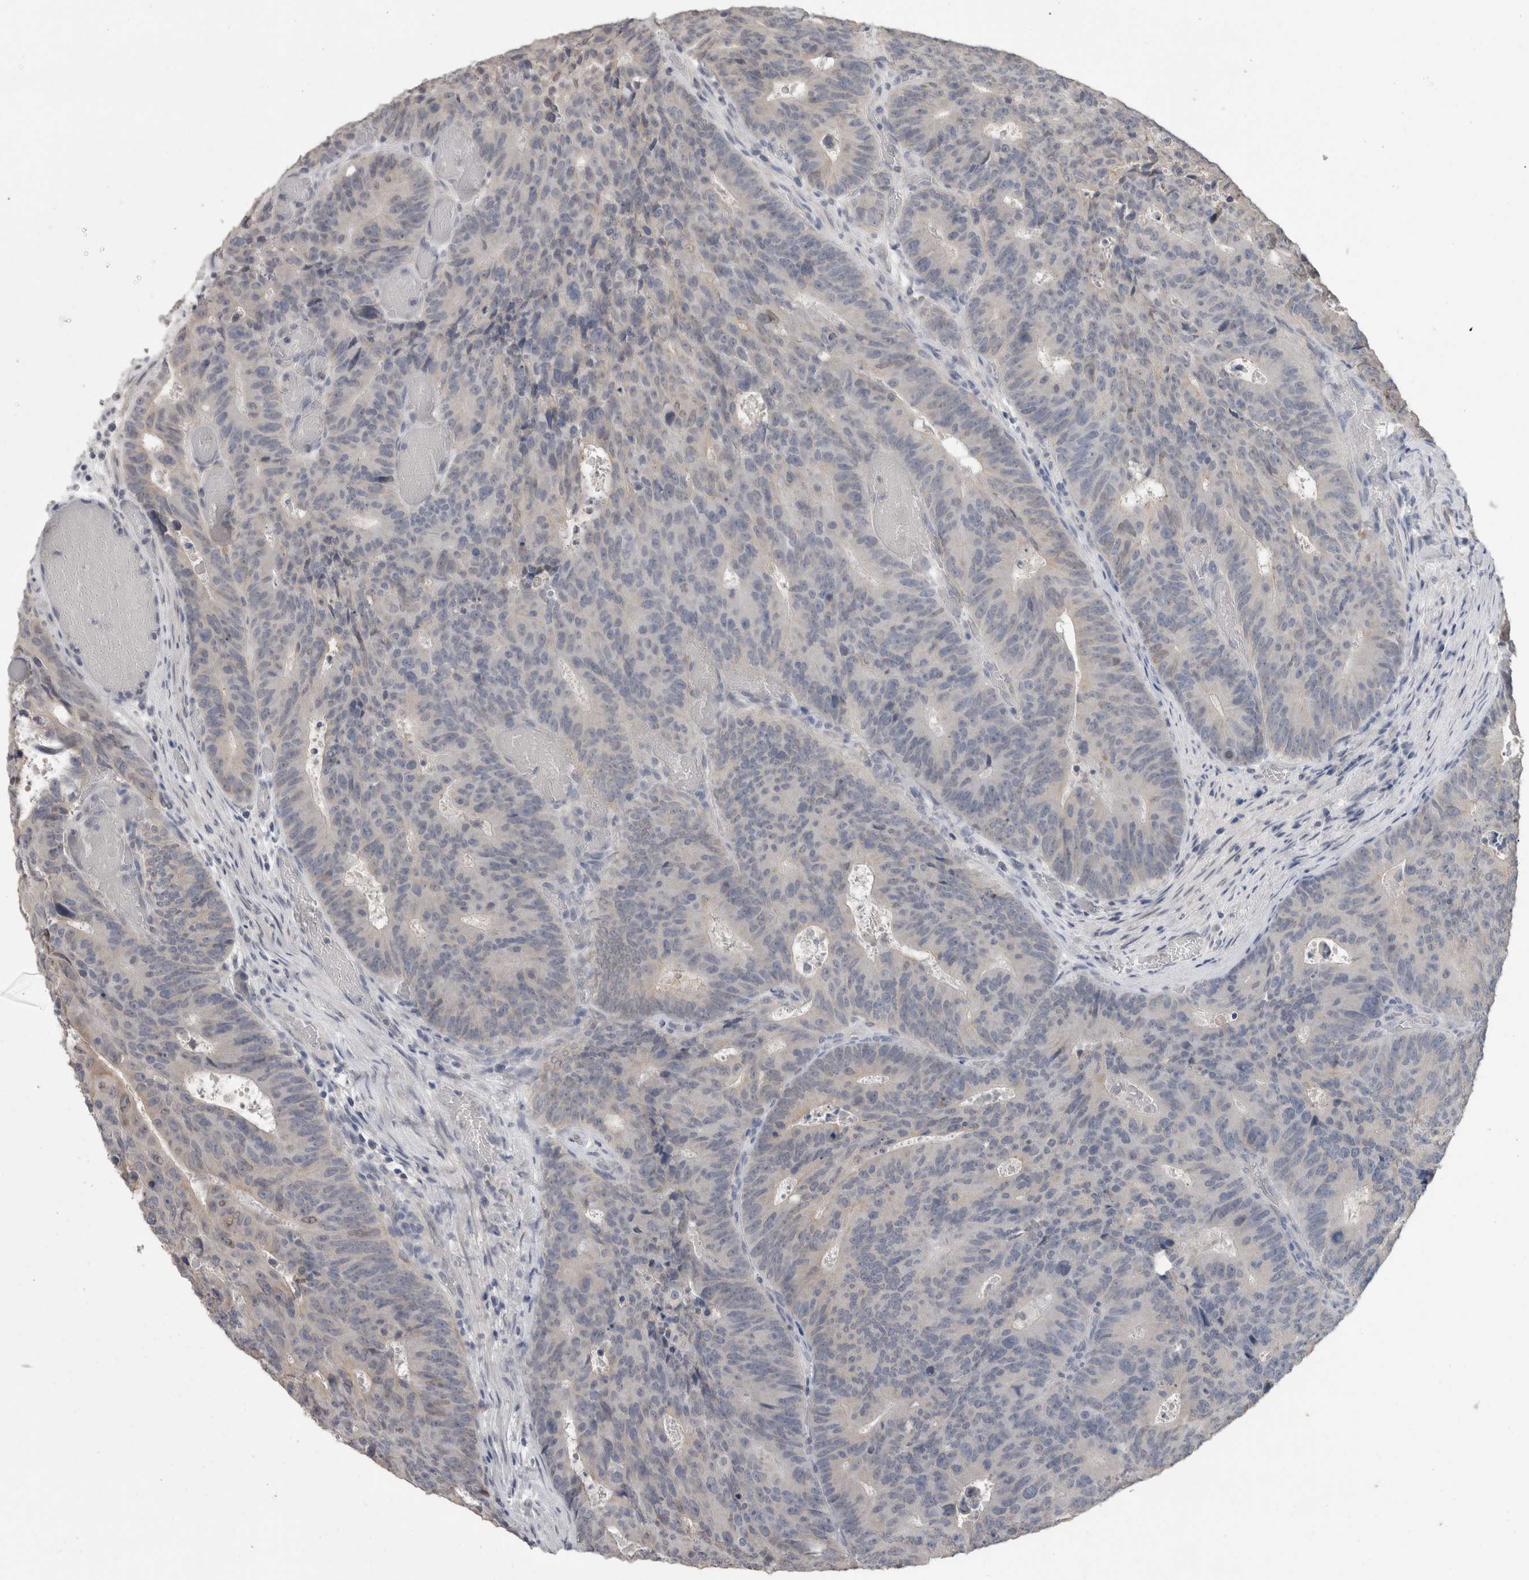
{"staining": {"intensity": "negative", "quantity": "none", "location": "none"}, "tissue": "colorectal cancer", "cell_type": "Tumor cells", "image_type": "cancer", "snomed": [{"axis": "morphology", "description": "Adenocarcinoma, NOS"}, {"axis": "topography", "description": "Colon"}], "caption": "Immunohistochemistry of human adenocarcinoma (colorectal) demonstrates no staining in tumor cells. (DAB immunohistochemistry visualized using brightfield microscopy, high magnification).", "gene": "FHOD3", "patient": {"sex": "male", "age": 87}}